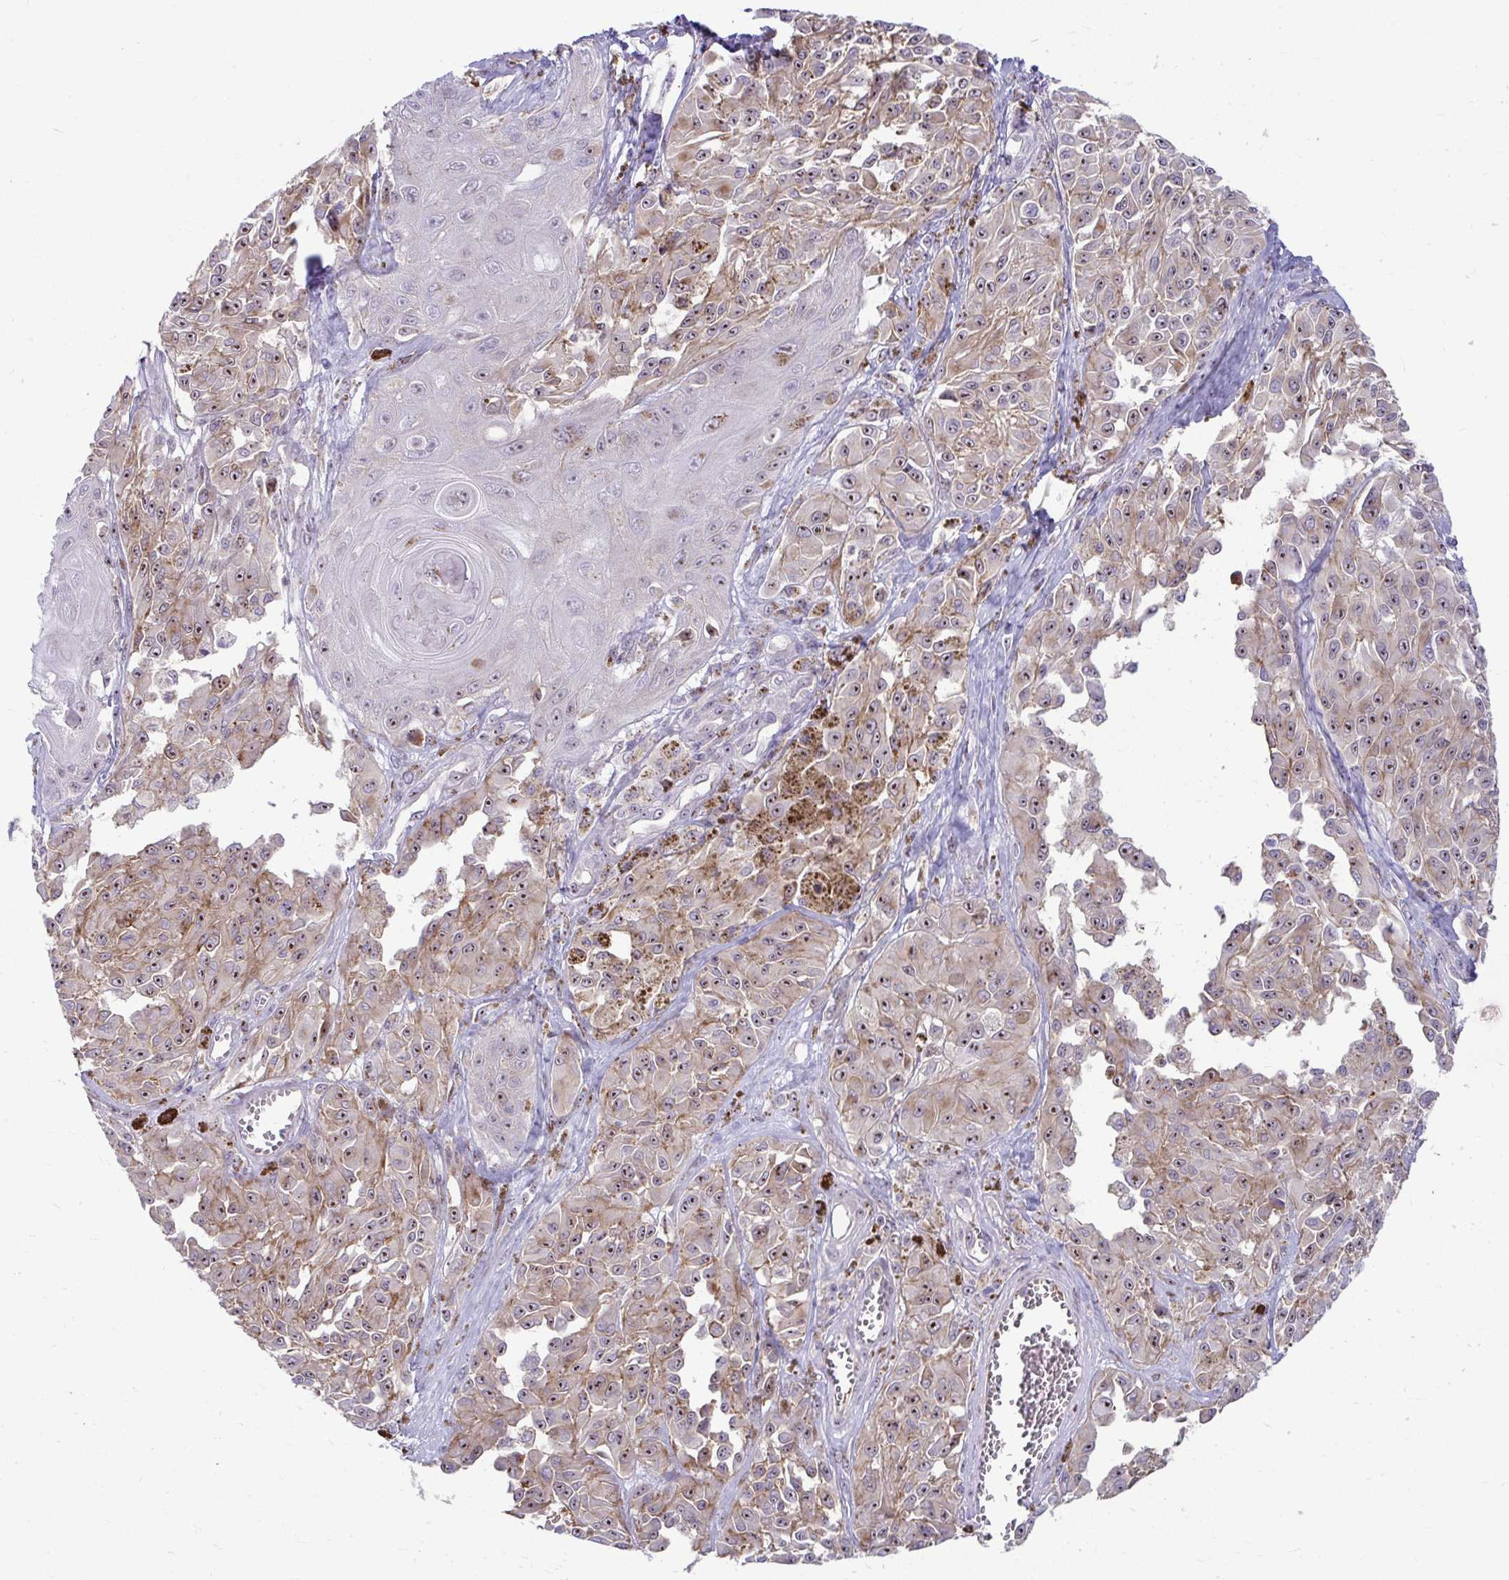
{"staining": {"intensity": "moderate", "quantity": "25%-75%", "location": "nuclear"}, "tissue": "melanoma", "cell_type": "Tumor cells", "image_type": "cancer", "snomed": [{"axis": "morphology", "description": "Malignant melanoma, NOS"}, {"axis": "topography", "description": "Skin"}], "caption": "Melanoma was stained to show a protein in brown. There is medium levels of moderate nuclear positivity in about 25%-75% of tumor cells. (Brightfield microscopy of DAB IHC at high magnification).", "gene": "MUS81", "patient": {"sex": "male", "age": 94}}